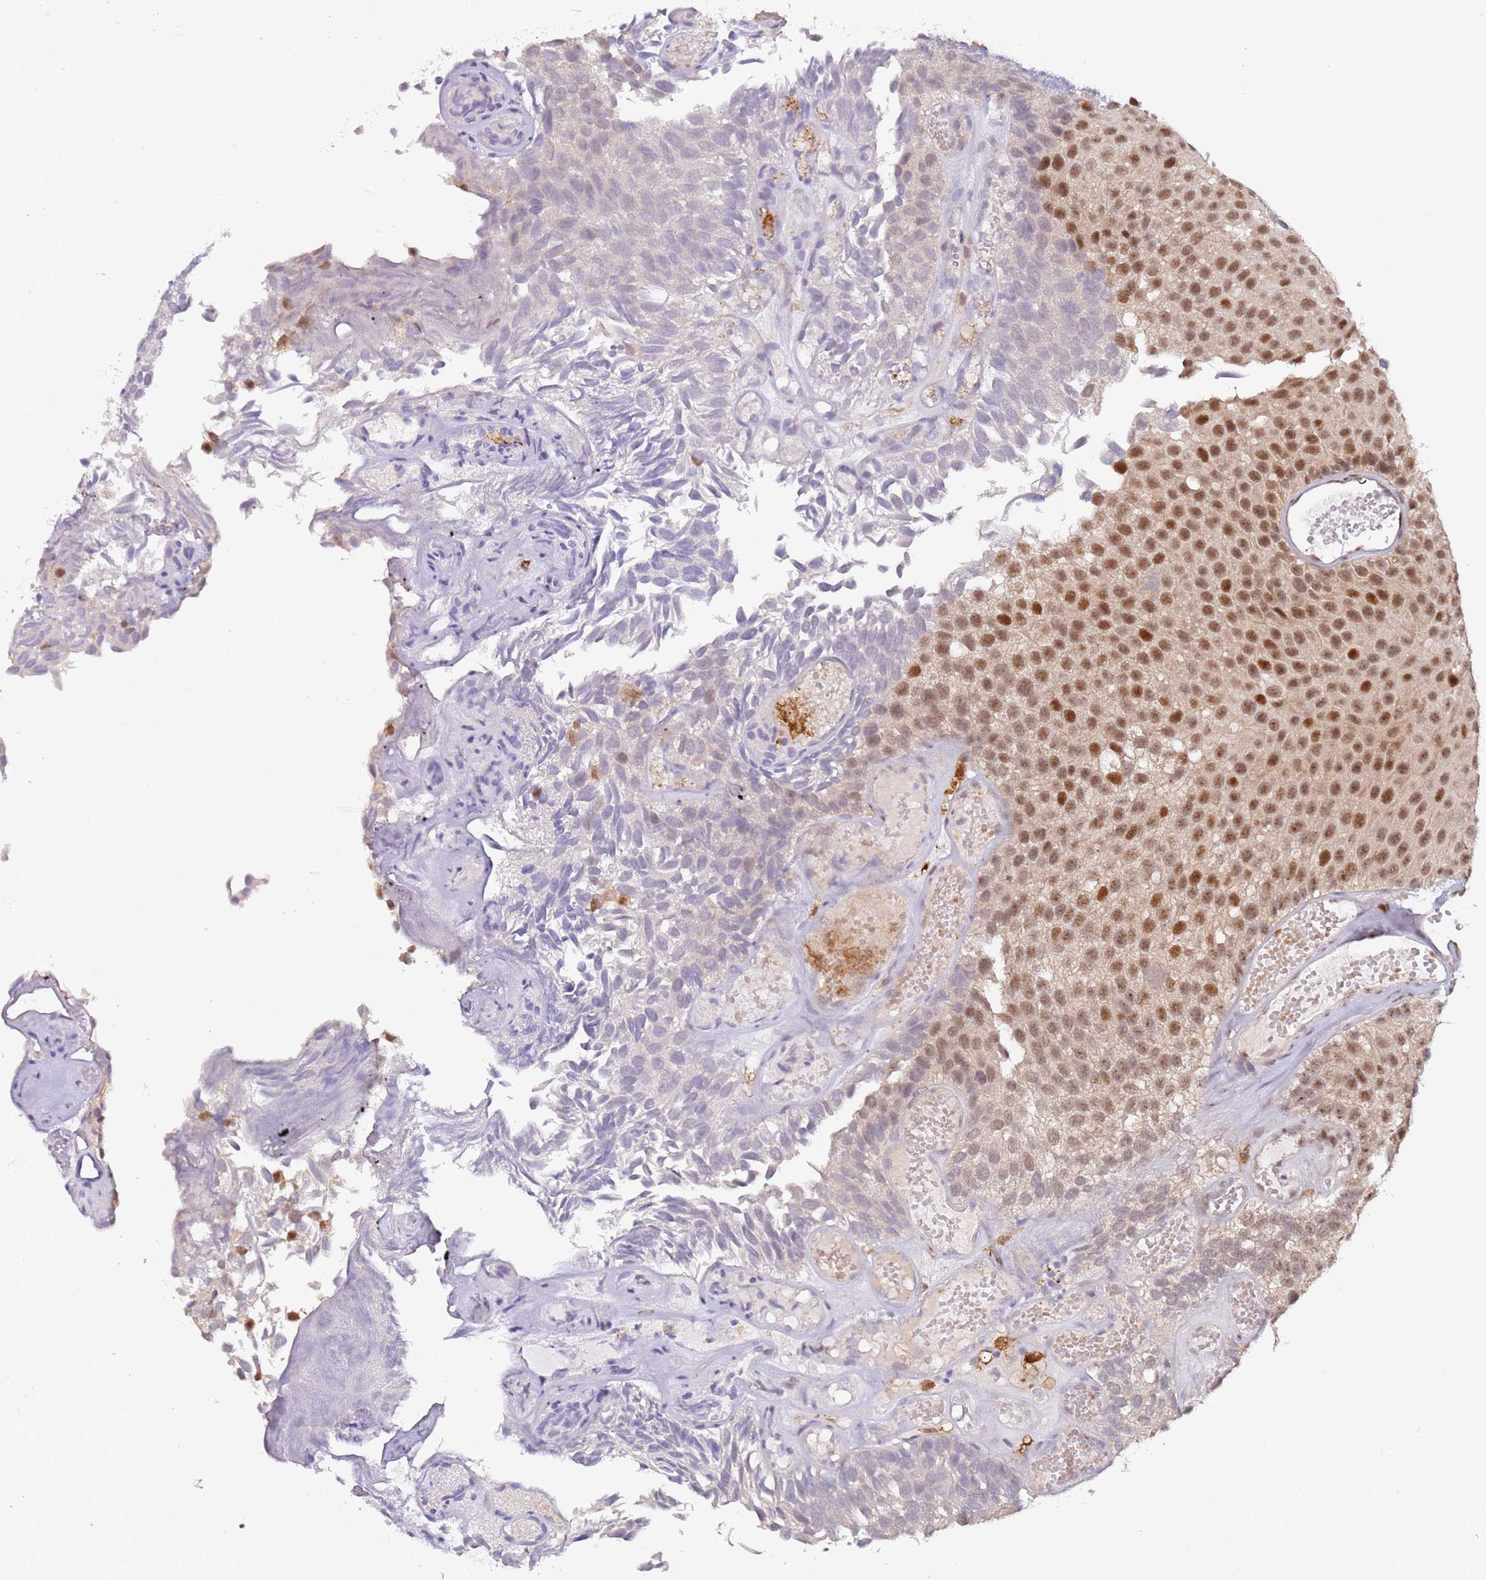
{"staining": {"intensity": "moderate", "quantity": ">75%", "location": "nuclear"}, "tissue": "urothelial cancer", "cell_type": "Tumor cells", "image_type": "cancer", "snomed": [{"axis": "morphology", "description": "Urothelial carcinoma, Low grade"}, {"axis": "topography", "description": "Urinary bladder"}], "caption": "Protein expression by immunohistochemistry reveals moderate nuclear positivity in about >75% of tumor cells in urothelial carcinoma (low-grade).", "gene": "LGALSL", "patient": {"sex": "male", "age": 89}}